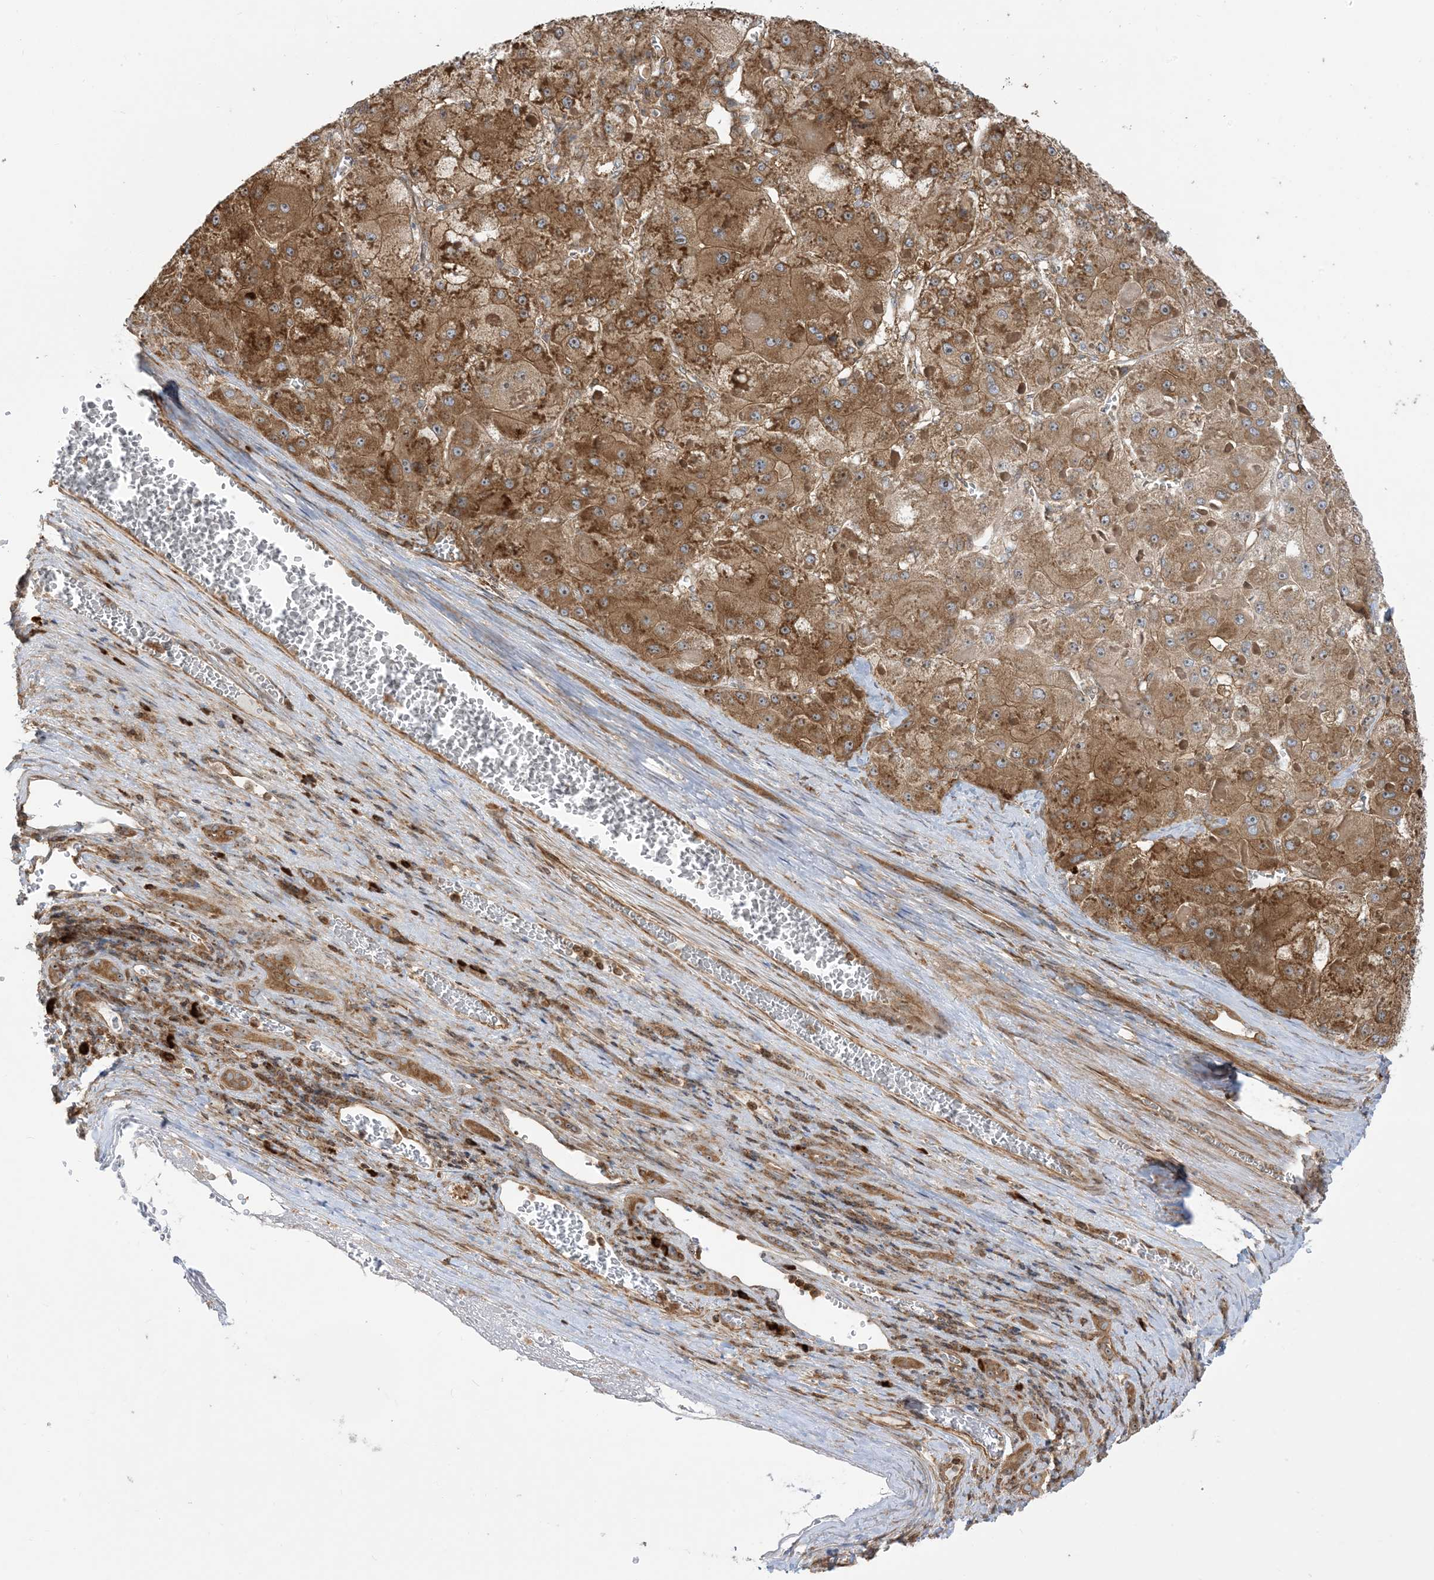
{"staining": {"intensity": "moderate", "quantity": ">75%", "location": "cytoplasmic/membranous"}, "tissue": "liver cancer", "cell_type": "Tumor cells", "image_type": "cancer", "snomed": [{"axis": "morphology", "description": "Carcinoma, Hepatocellular, NOS"}, {"axis": "topography", "description": "Liver"}], "caption": "This is an image of immunohistochemistry (IHC) staining of liver hepatocellular carcinoma, which shows moderate expression in the cytoplasmic/membranous of tumor cells.", "gene": "SRP72", "patient": {"sex": "female", "age": 73}}